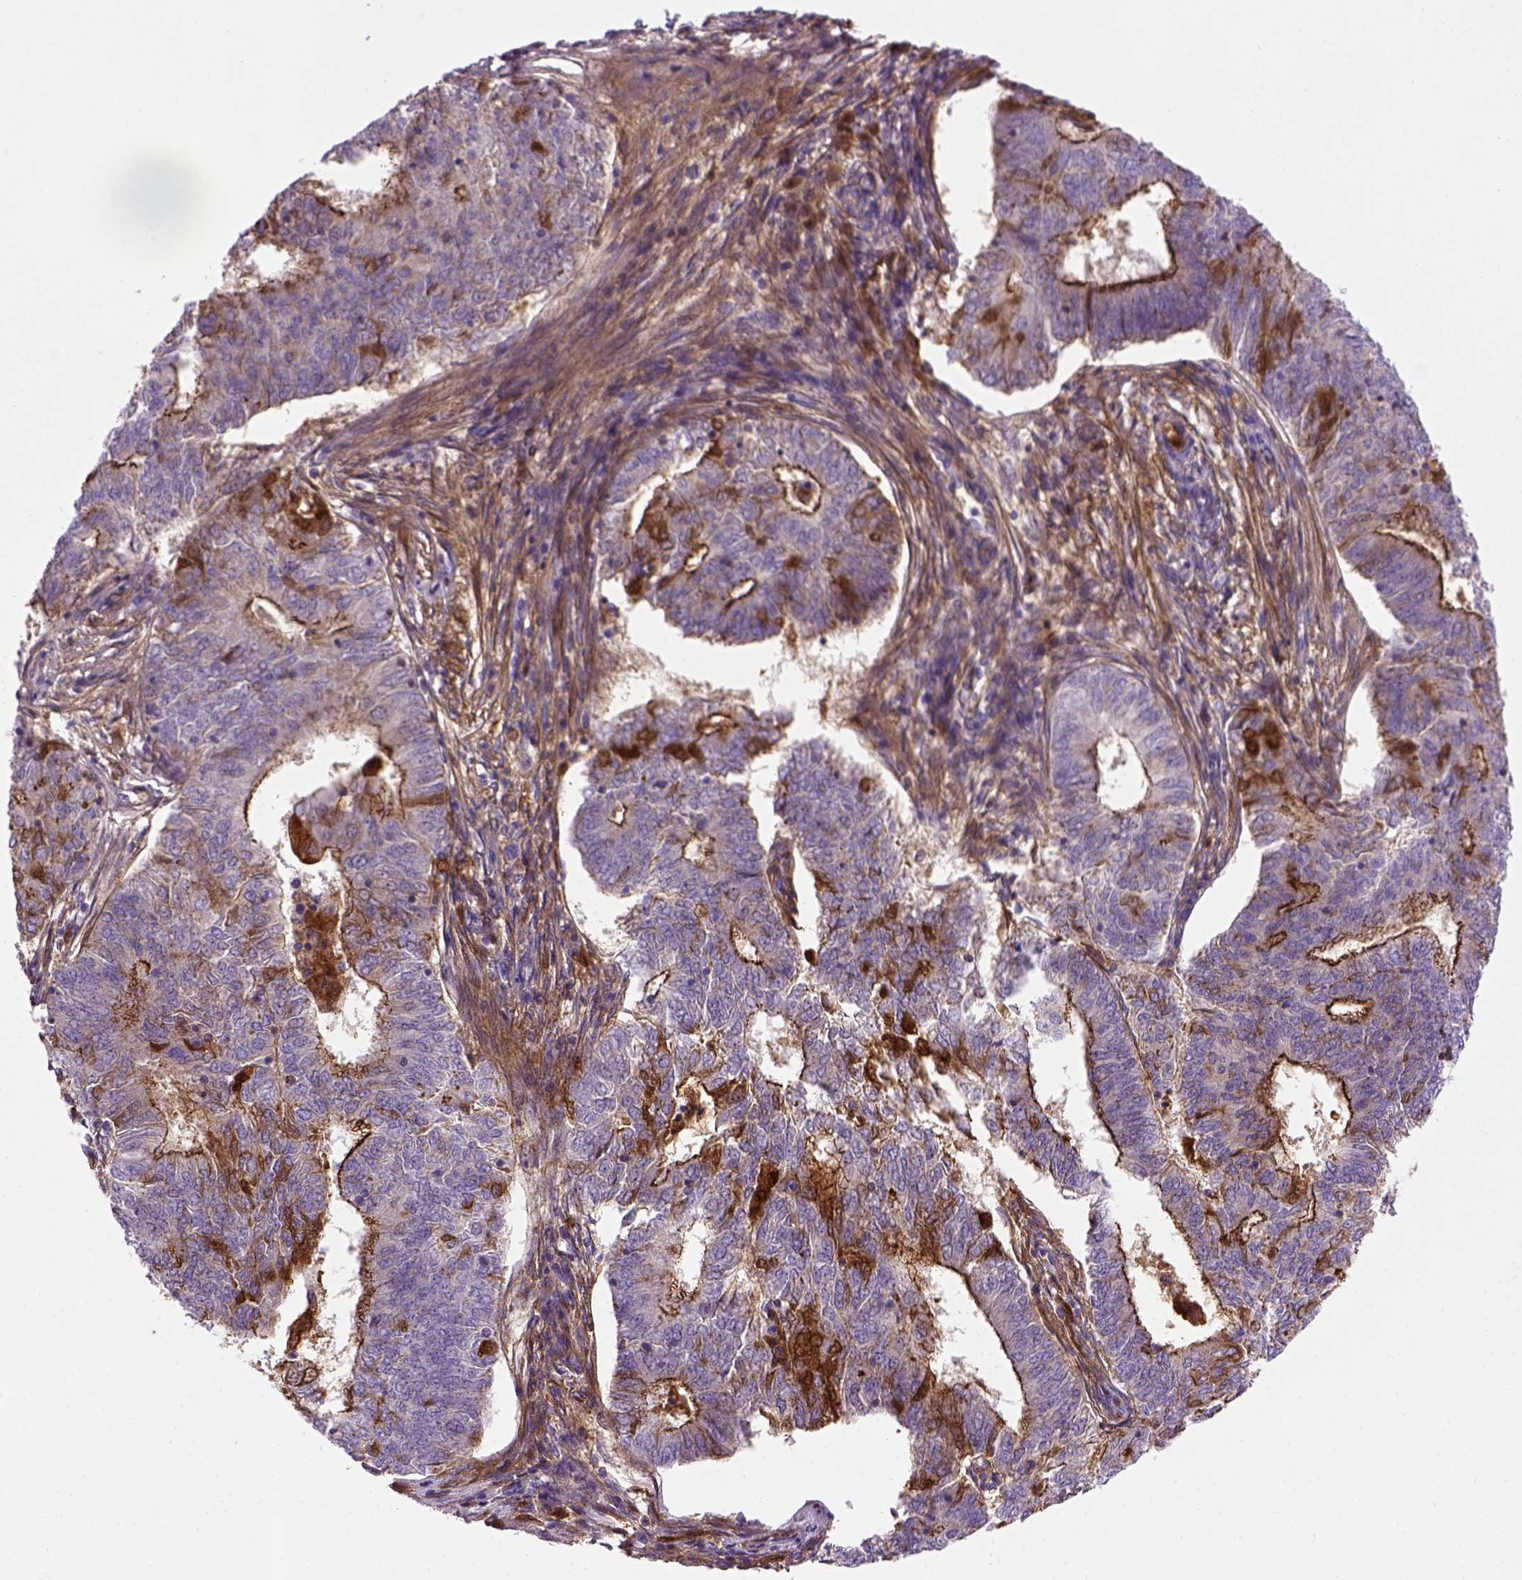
{"staining": {"intensity": "strong", "quantity": "25%-75%", "location": "cytoplasmic/membranous"}, "tissue": "endometrial cancer", "cell_type": "Tumor cells", "image_type": "cancer", "snomed": [{"axis": "morphology", "description": "Adenocarcinoma, NOS"}, {"axis": "topography", "description": "Endometrium"}], "caption": "Tumor cells display high levels of strong cytoplasmic/membranous expression in about 25%-75% of cells in human endometrial cancer (adenocarcinoma). The staining is performed using DAB (3,3'-diaminobenzidine) brown chromogen to label protein expression. The nuclei are counter-stained blue using hematoxylin.", "gene": "CDH1", "patient": {"sex": "female", "age": 62}}